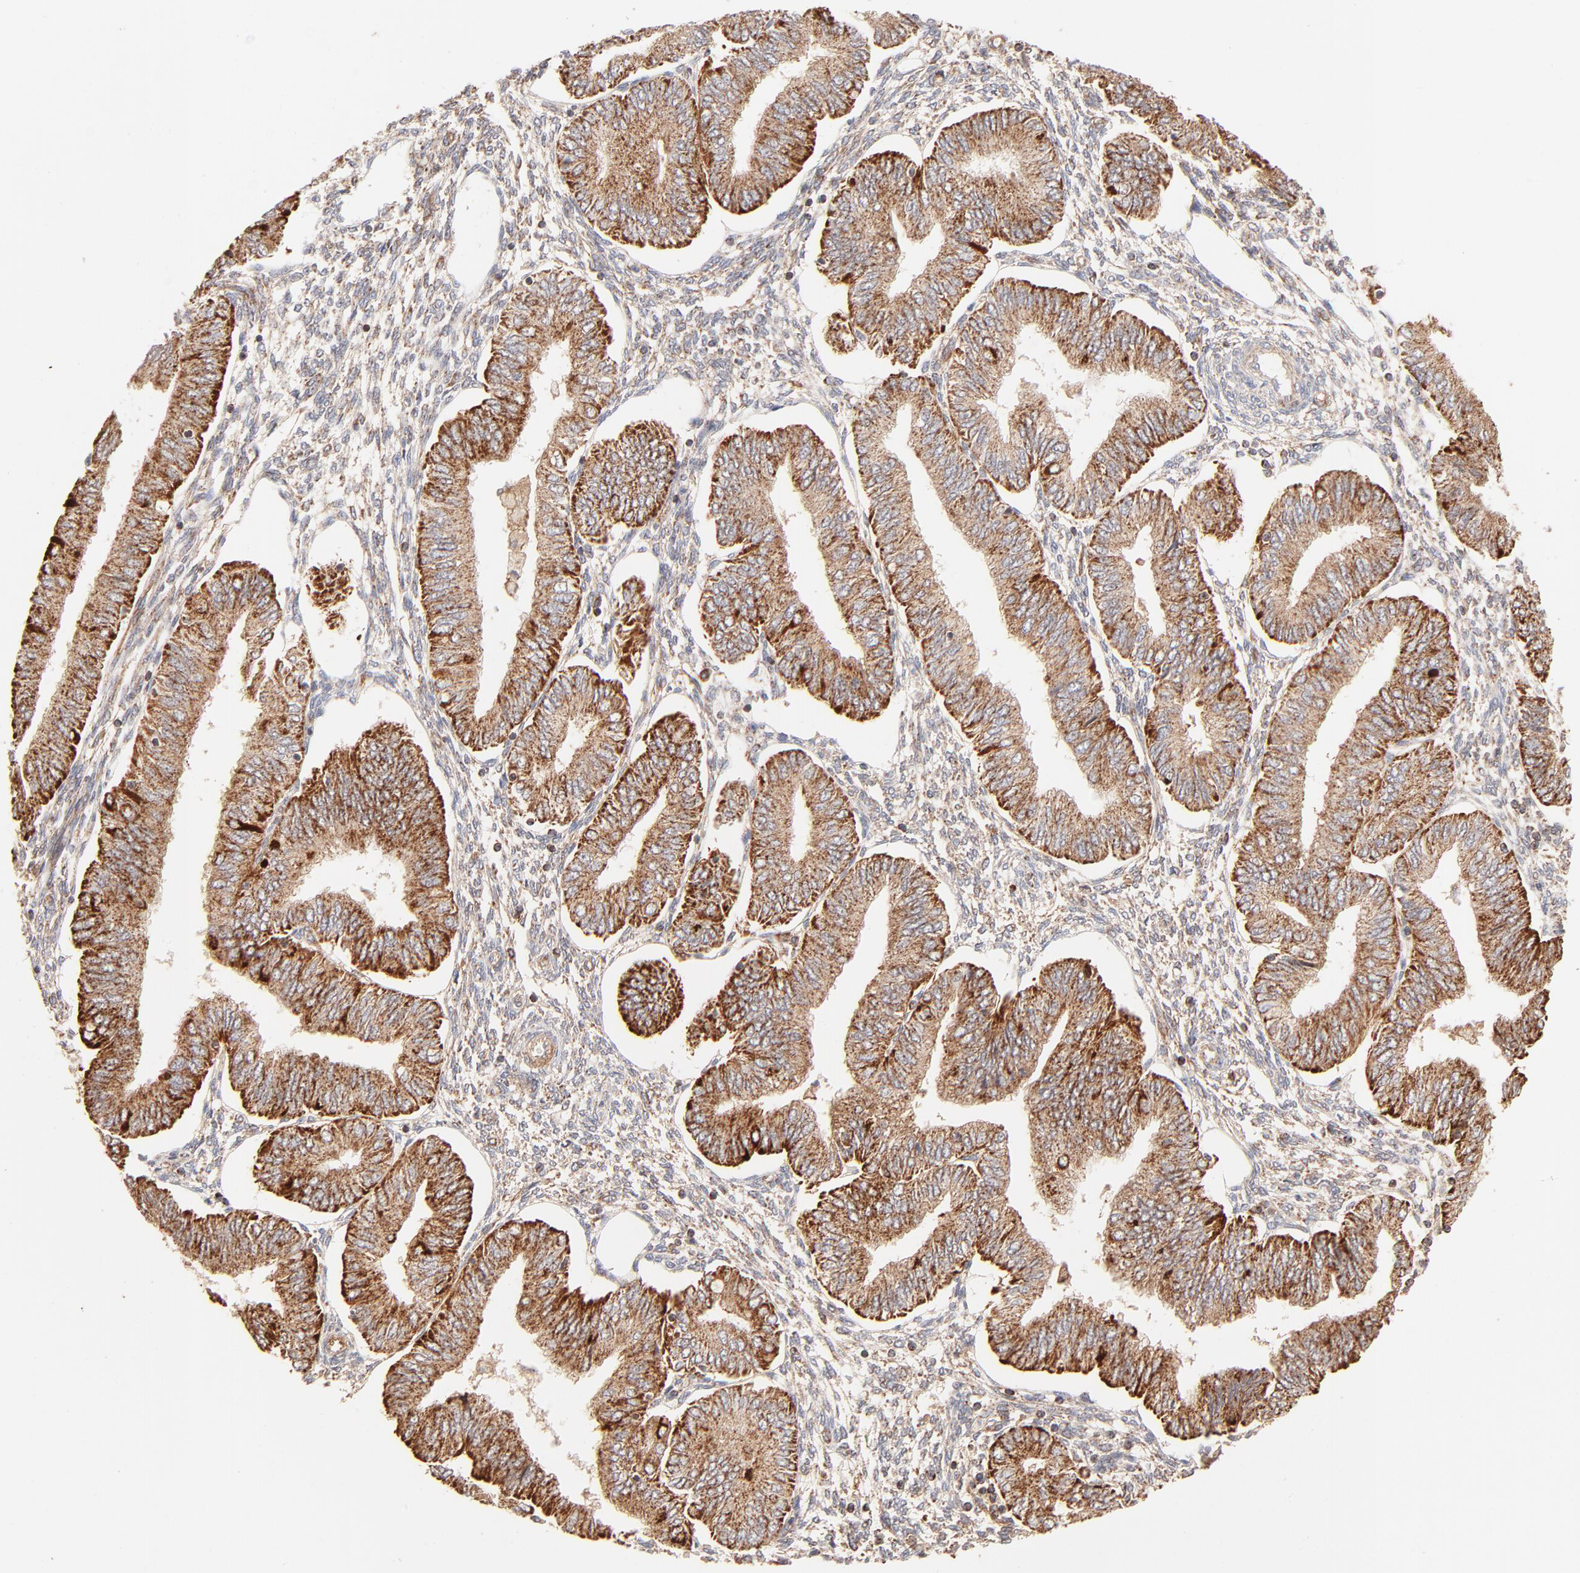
{"staining": {"intensity": "strong", "quantity": ">75%", "location": "cytoplasmic/membranous"}, "tissue": "endometrial cancer", "cell_type": "Tumor cells", "image_type": "cancer", "snomed": [{"axis": "morphology", "description": "Adenocarcinoma, NOS"}, {"axis": "topography", "description": "Endometrium"}], "caption": "A brown stain highlights strong cytoplasmic/membranous positivity of a protein in adenocarcinoma (endometrial) tumor cells. (DAB (3,3'-diaminobenzidine) IHC with brightfield microscopy, high magnification).", "gene": "CSPG4", "patient": {"sex": "female", "age": 51}}